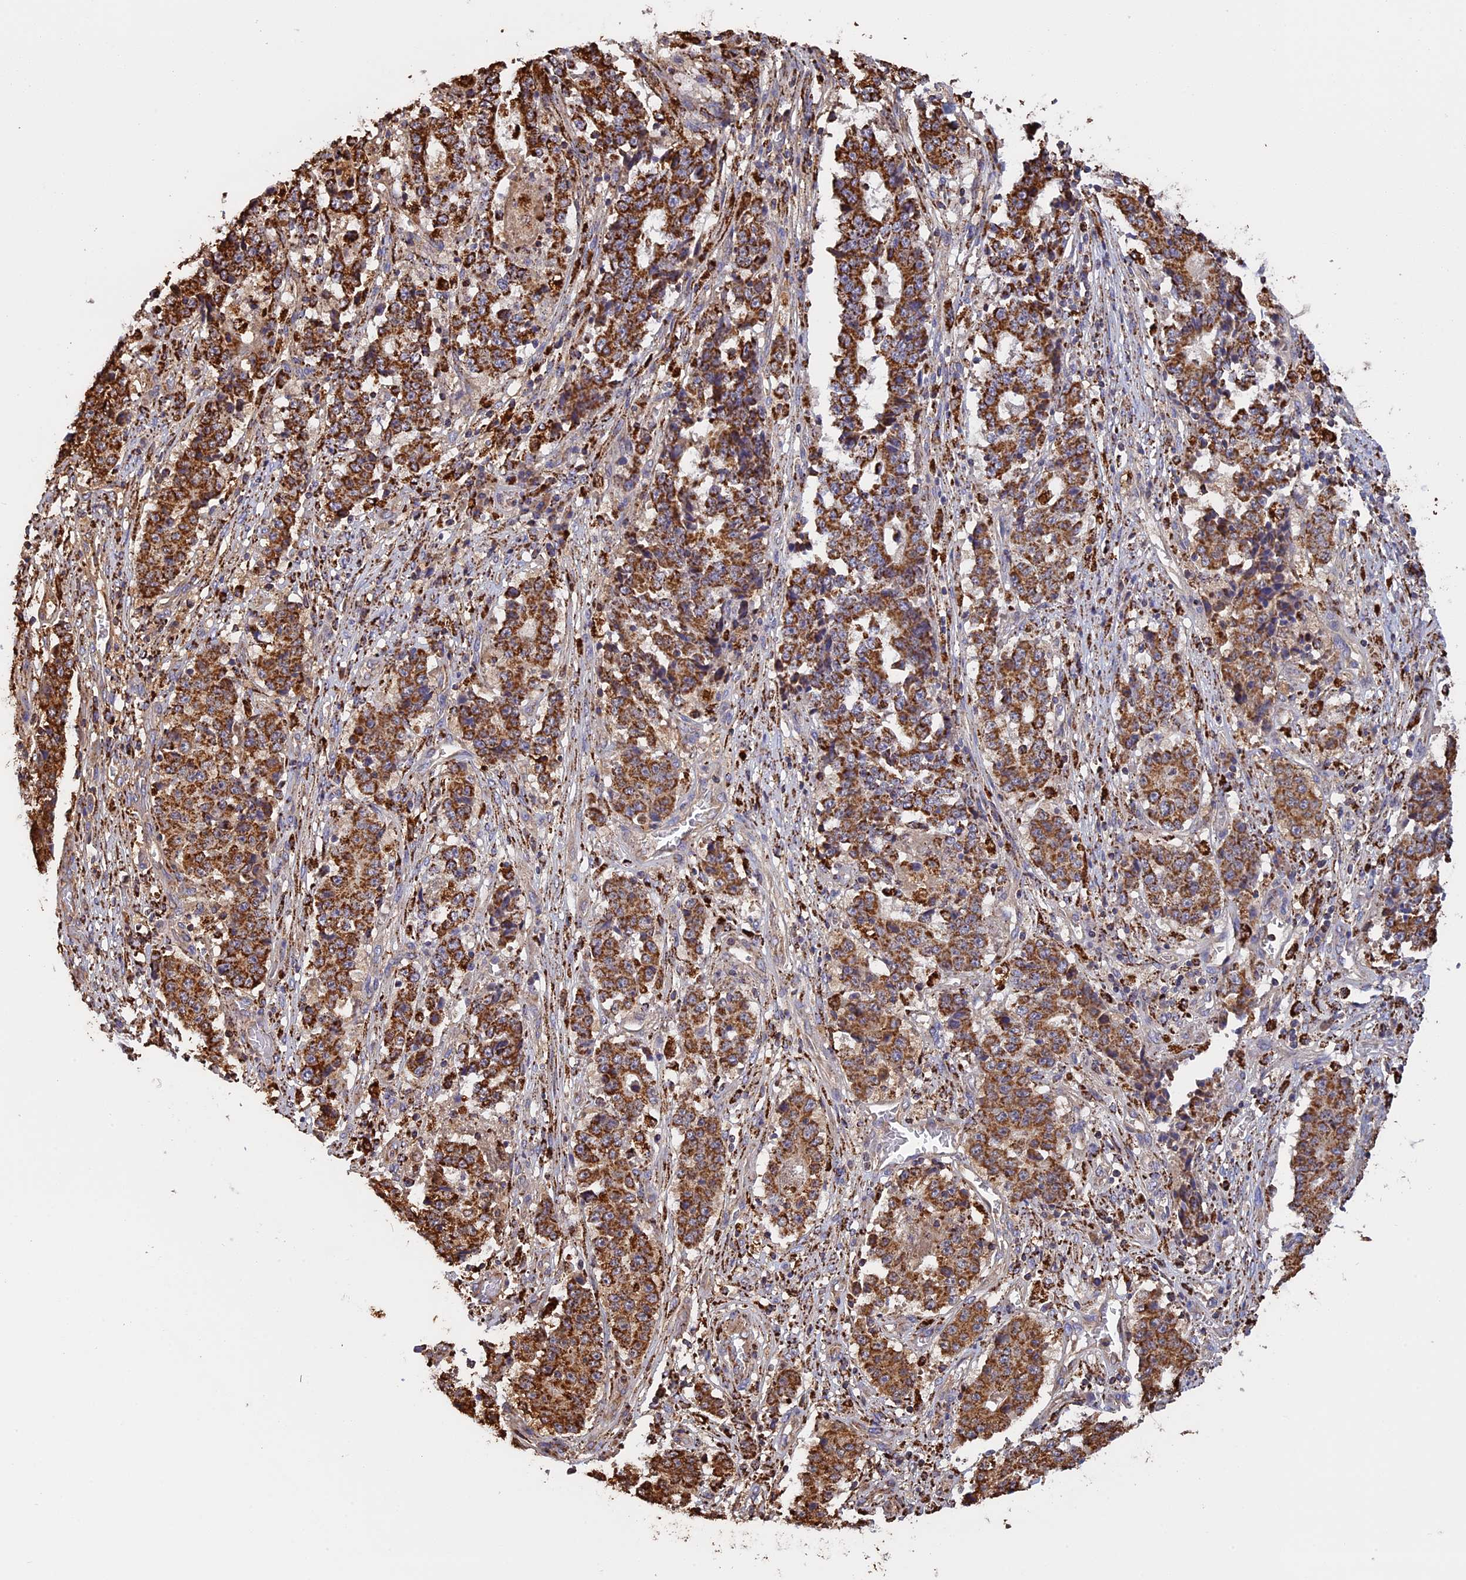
{"staining": {"intensity": "moderate", "quantity": ">75%", "location": "cytoplasmic/membranous"}, "tissue": "stomach cancer", "cell_type": "Tumor cells", "image_type": "cancer", "snomed": [{"axis": "morphology", "description": "Adenocarcinoma, NOS"}, {"axis": "topography", "description": "Stomach"}], "caption": "Approximately >75% of tumor cells in human stomach adenocarcinoma exhibit moderate cytoplasmic/membranous protein staining as visualized by brown immunohistochemical staining.", "gene": "KCNG1", "patient": {"sex": "male", "age": 59}}